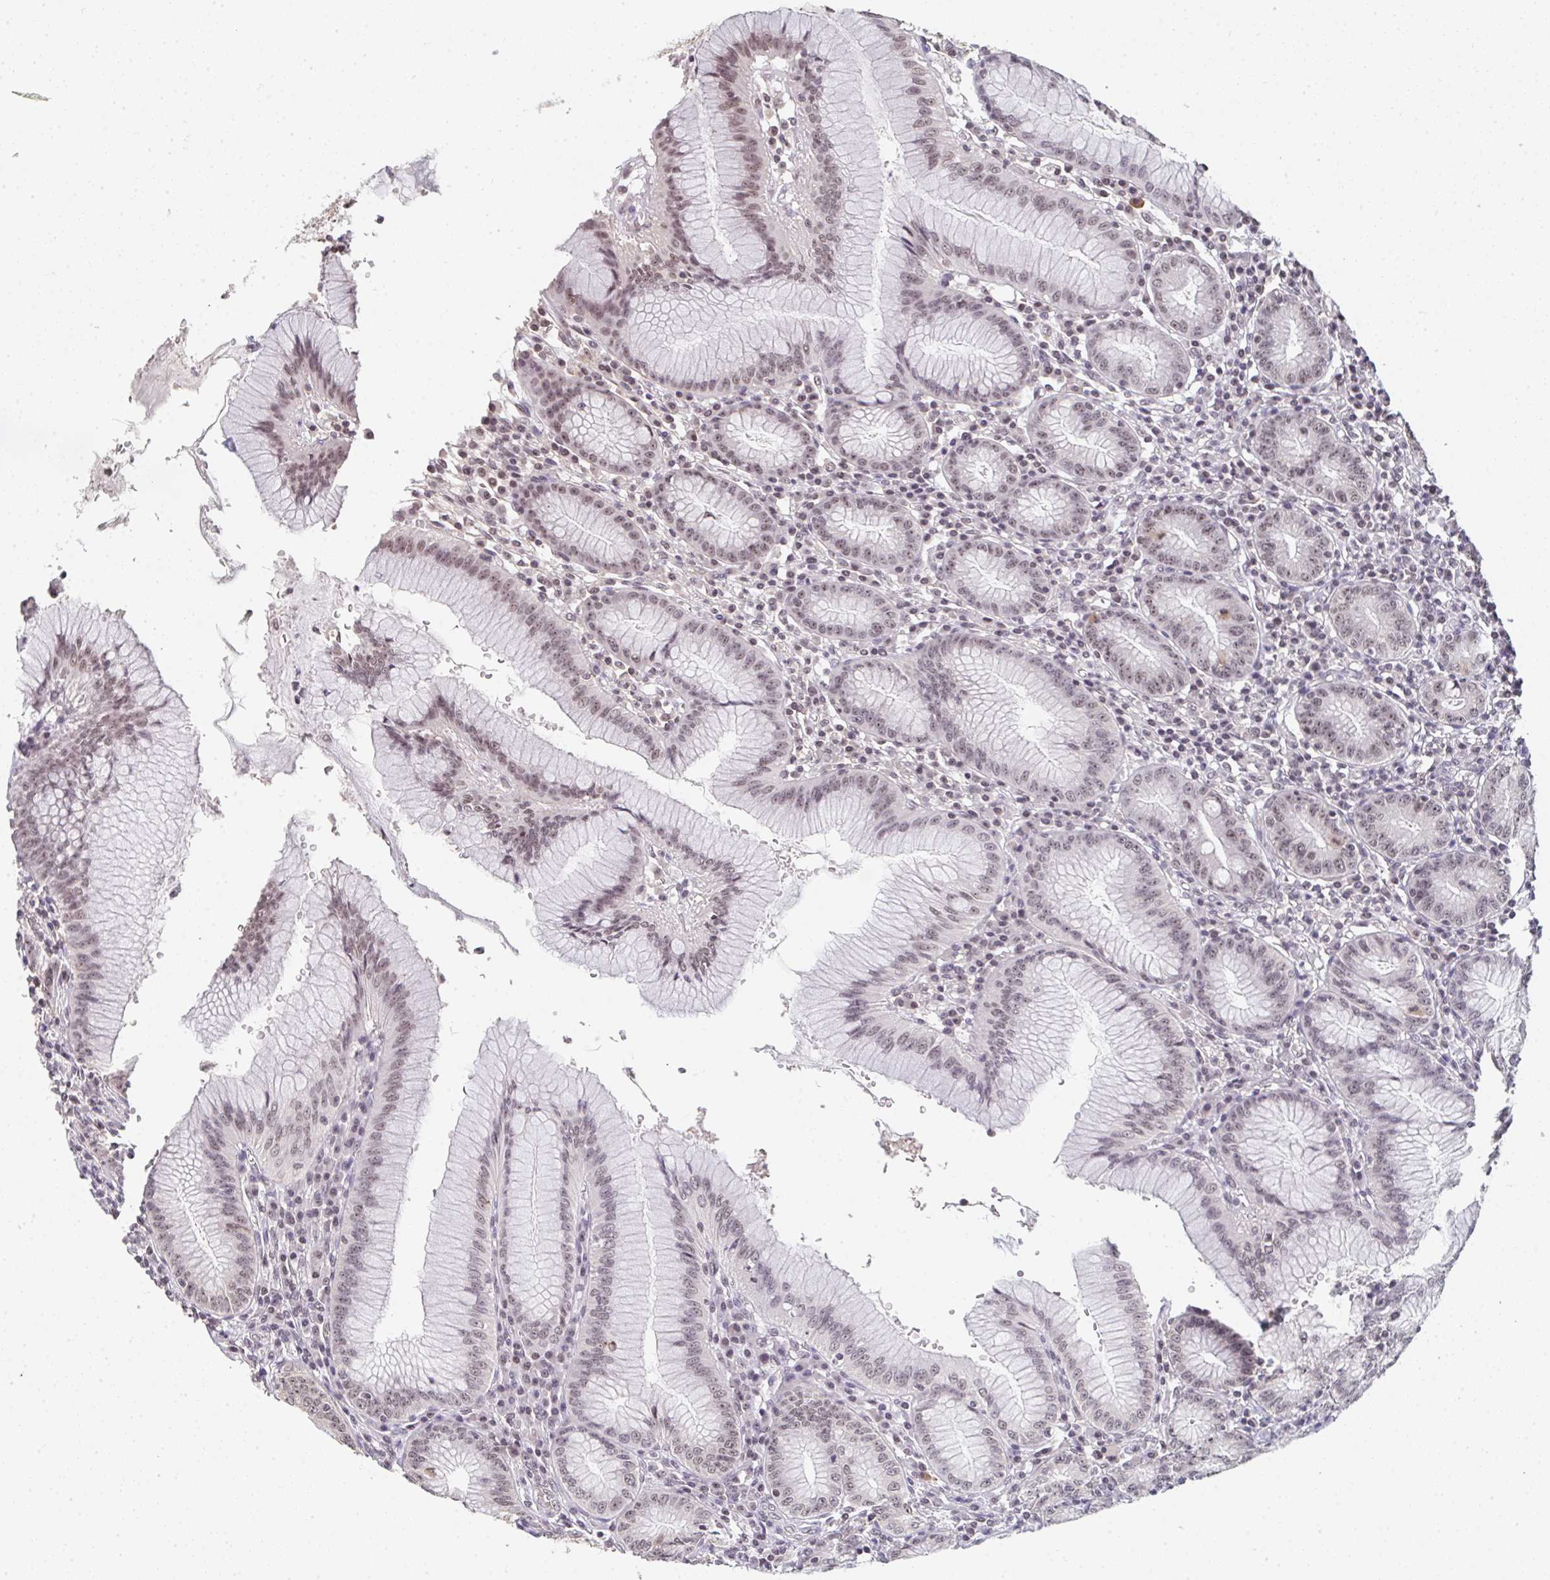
{"staining": {"intensity": "moderate", "quantity": ">75%", "location": "nuclear"}, "tissue": "stomach", "cell_type": "Glandular cells", "image_type": "normal", "snomed": [{"axis": "morphology", "description": "Normal tissue, NOS"}, {"axis": "topography", "description": "Stomach"}], "caption": "Immunohistochemistry (DAB) staining of unremarkable human stomach reveals moderate nuclear protein expression in about >75% of glandular cells.", "gene": "DKC1", "patient": {"sex": "male", "age": 55}}